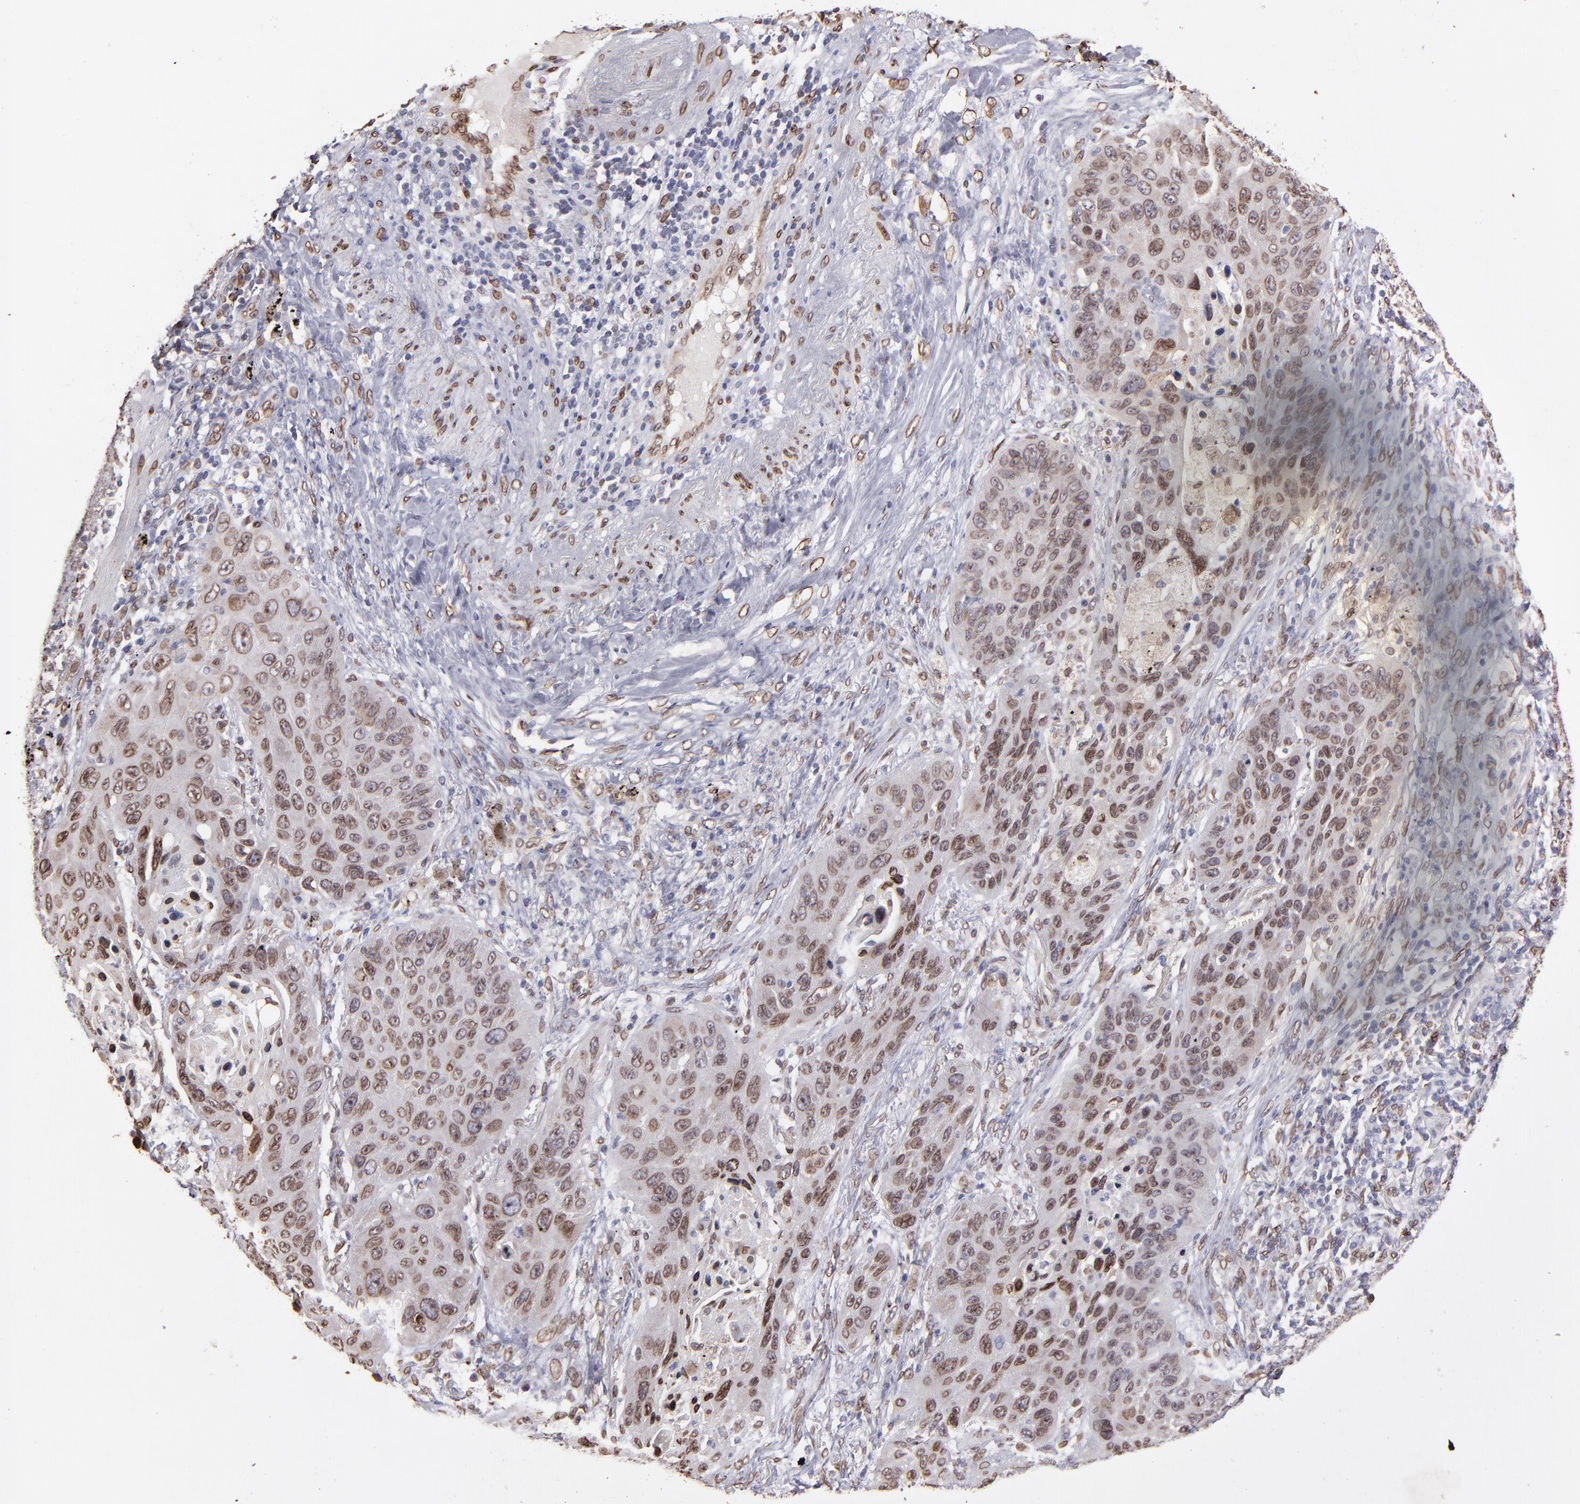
{"staining": {"intensity": "weak", "quantity": ">75%", "location": "cytoplasmic/membranous,nuclear"}, "tissue": "lung cancer", "cell_type": "Tumor cells", "image_type": "cancer", "snomed": [{"axis": "morphology", "description": "Squamous cell carcinoma, NOS"}, {"axis": "topography", "description": "Lung"}], "caption": "DAB immunohistochemical staining of lung cancer demonstrates weak cytoplasmic/membranous and nuclear protein expression in about >75% of tumor cells. (DAB IHC with brightfield microscopy, high magnification).", "gene": "PUM3", "patient": {"sex": "female", "age": 67}}